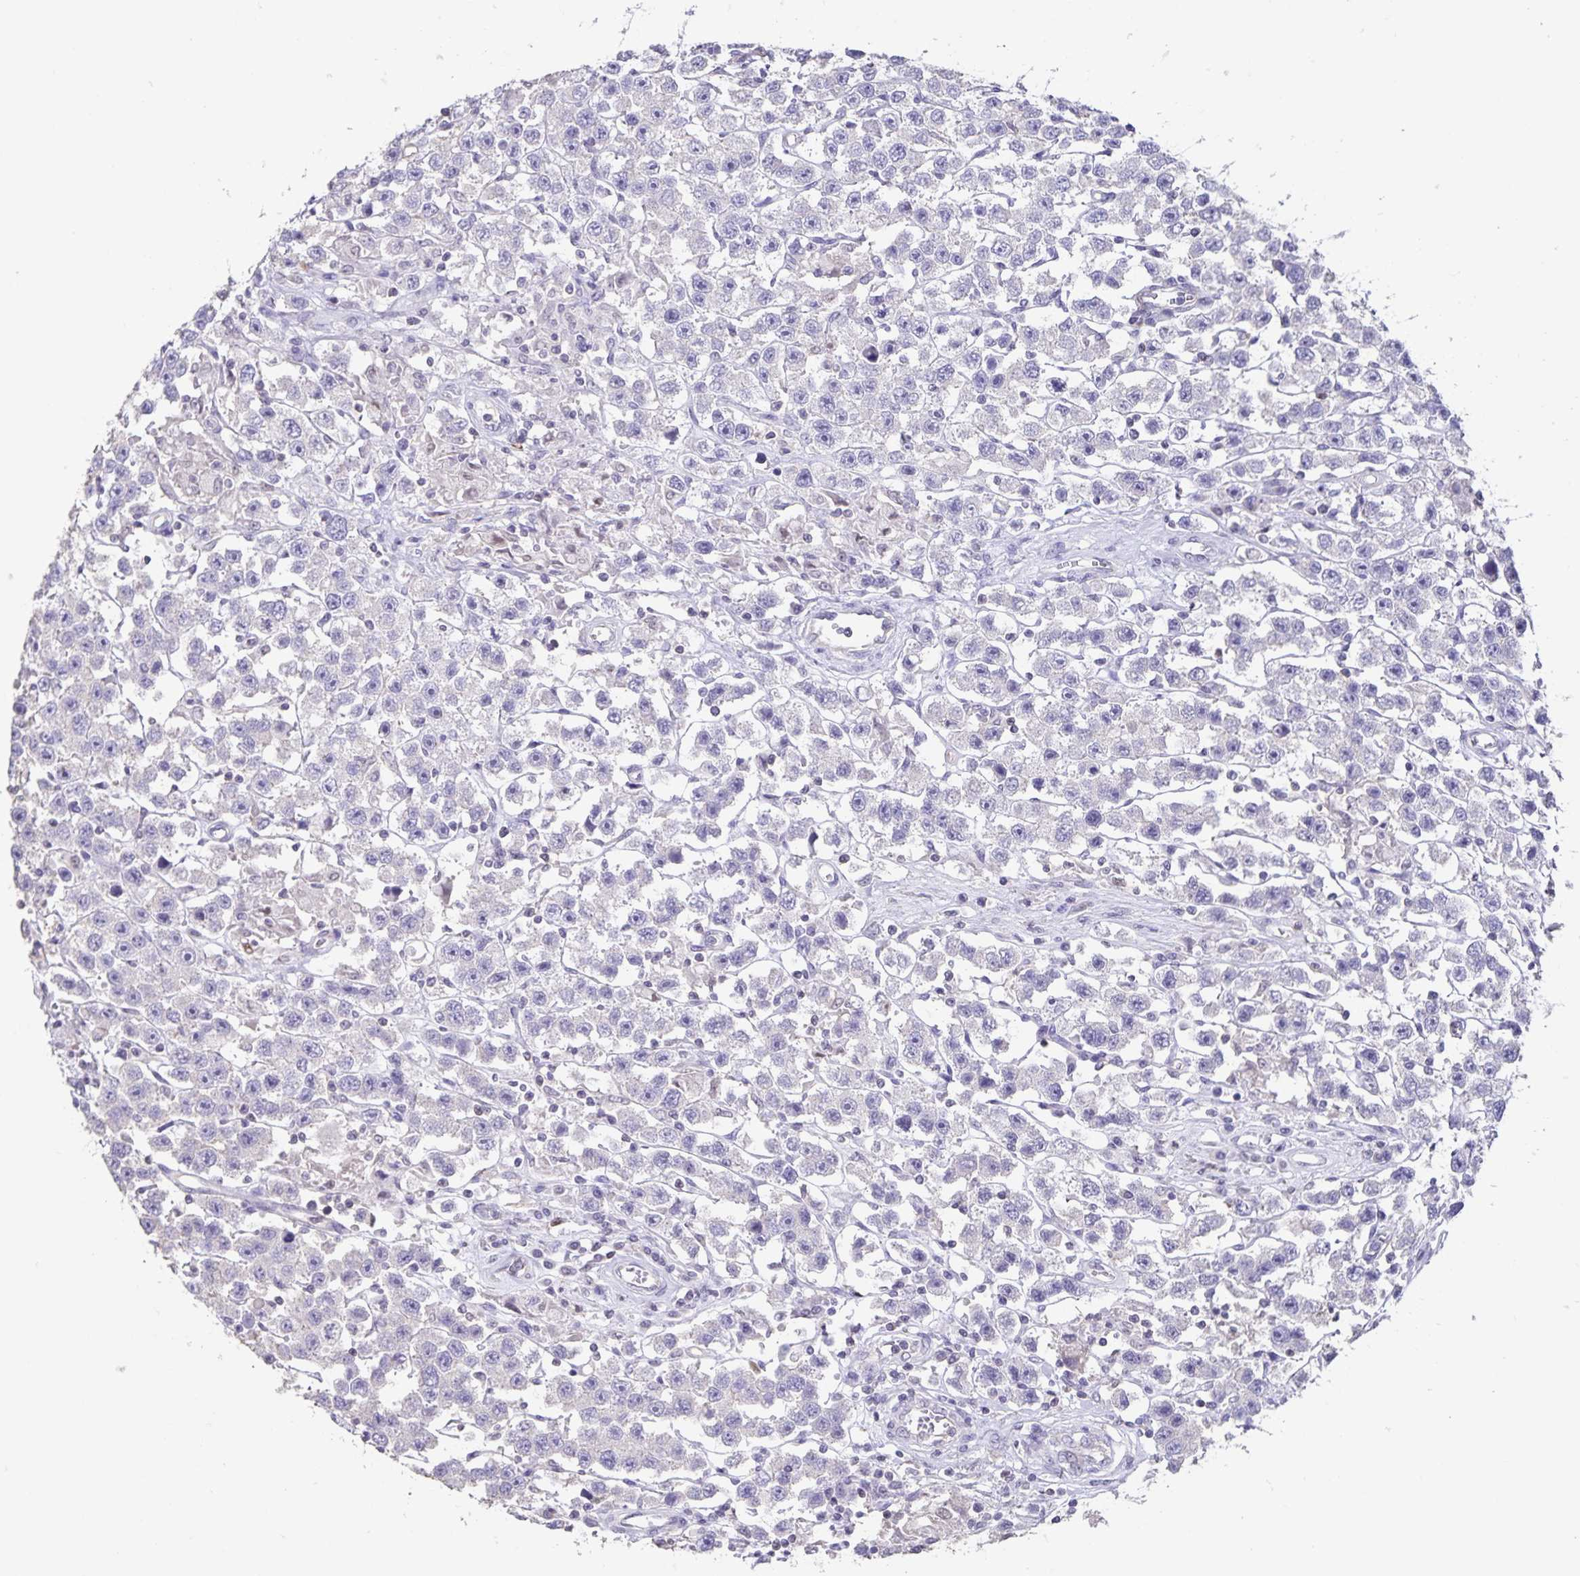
{"staining": {"intensity": "negative", "quantity": "none", "location": "none"}, "tissue": "testis cancer", "cell_type": "Tumor cells", "image_type": "cancer", "snomed": [{"axis": "morphology", "description": "Seminoma, NOS"}, {"axis": "topography", "description": "Testis"}], "caption": "Immunohistochemistry image of neoplastic tissue: seminoma (testis) stained with DAB (3,3'-diaminobenzidine) demonstrates no significant protein staining in tumor cells.", "gene": "SYNM", "patient": {"sex": "male", "age": 45}}